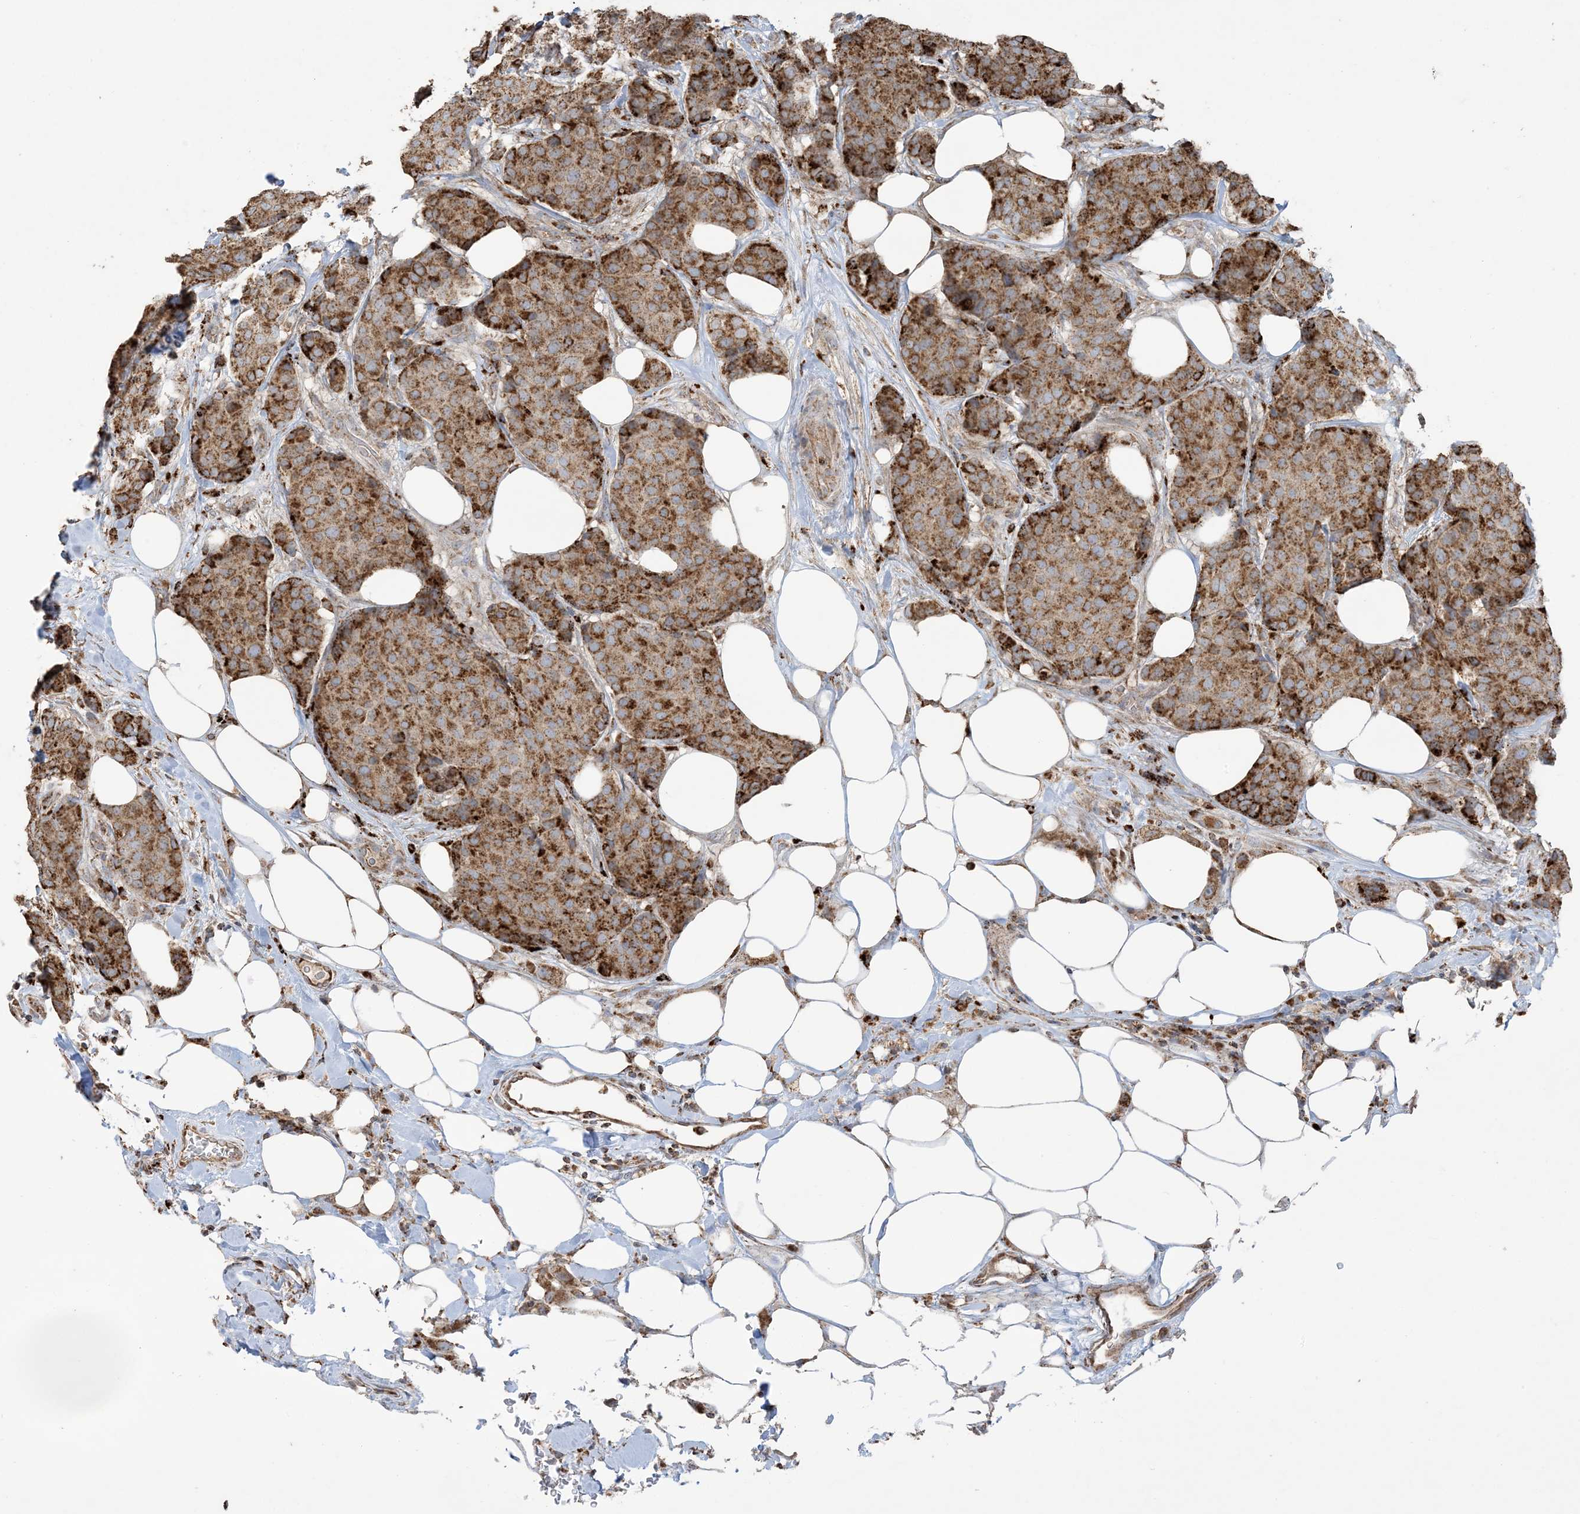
{"staining": {"intensity": "moderate", "quantity": ">75%", "location": "cytoplasmic/membranous"}, "tissue": "breast cancer", "cell_type": "Tumor cells", "image_type": "cancer", "snomed": [{"axis": "morphology", "description": "Duct carcinoma"}, {"axis": "topography", "description": "Breast"}], "caption": "IHC histopathology image of breast cancer stained for a protein (brown), which demonstrates medium levels of moderate cytoplasmic/membranous positivity in about >75% of tumor cells.", "gene": "AGA", "patient": {"sex": "female", "age": 75}}